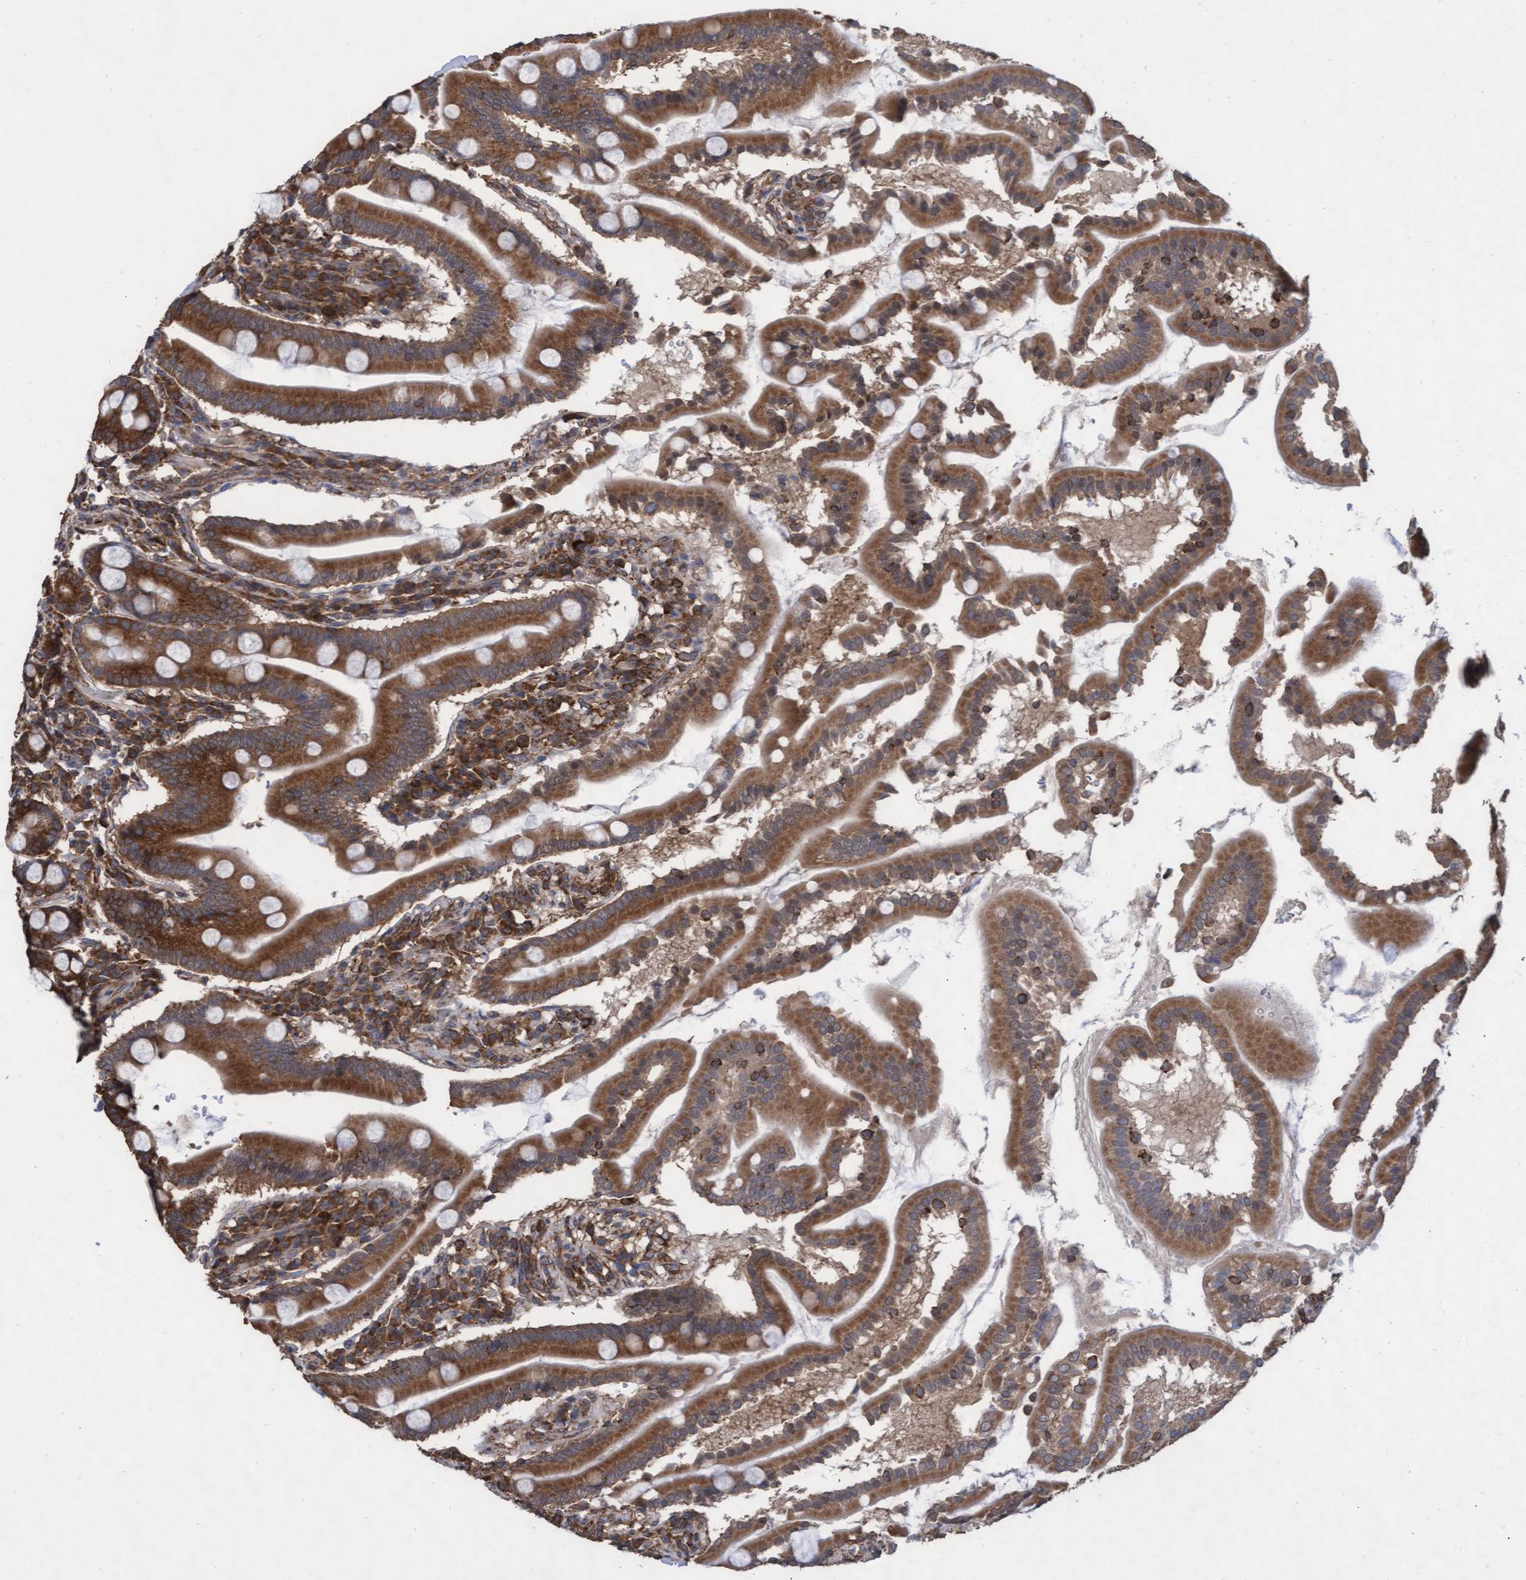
{"staining": {"intensity": "strong", "quantity": ">75%", "location": "cytoplasmic/membranous"}, "tissue": "duodenum", "cell_type": "Glandular cells", "image_type": "normal", "snomed": [{"axis": "morphology", "description": "Normal tissue, NOS"}, {"axis": "topography", "description": "Duodenum"}], "caption": "An immunohistochemistry image of benign tissue is shown. Protein staining in brown highlights strong cytoplasmic/membranous positivity in duodenum within glandular cells.", "gene": "ABCF2", "patient": {"sex": "male", "age": 50}}